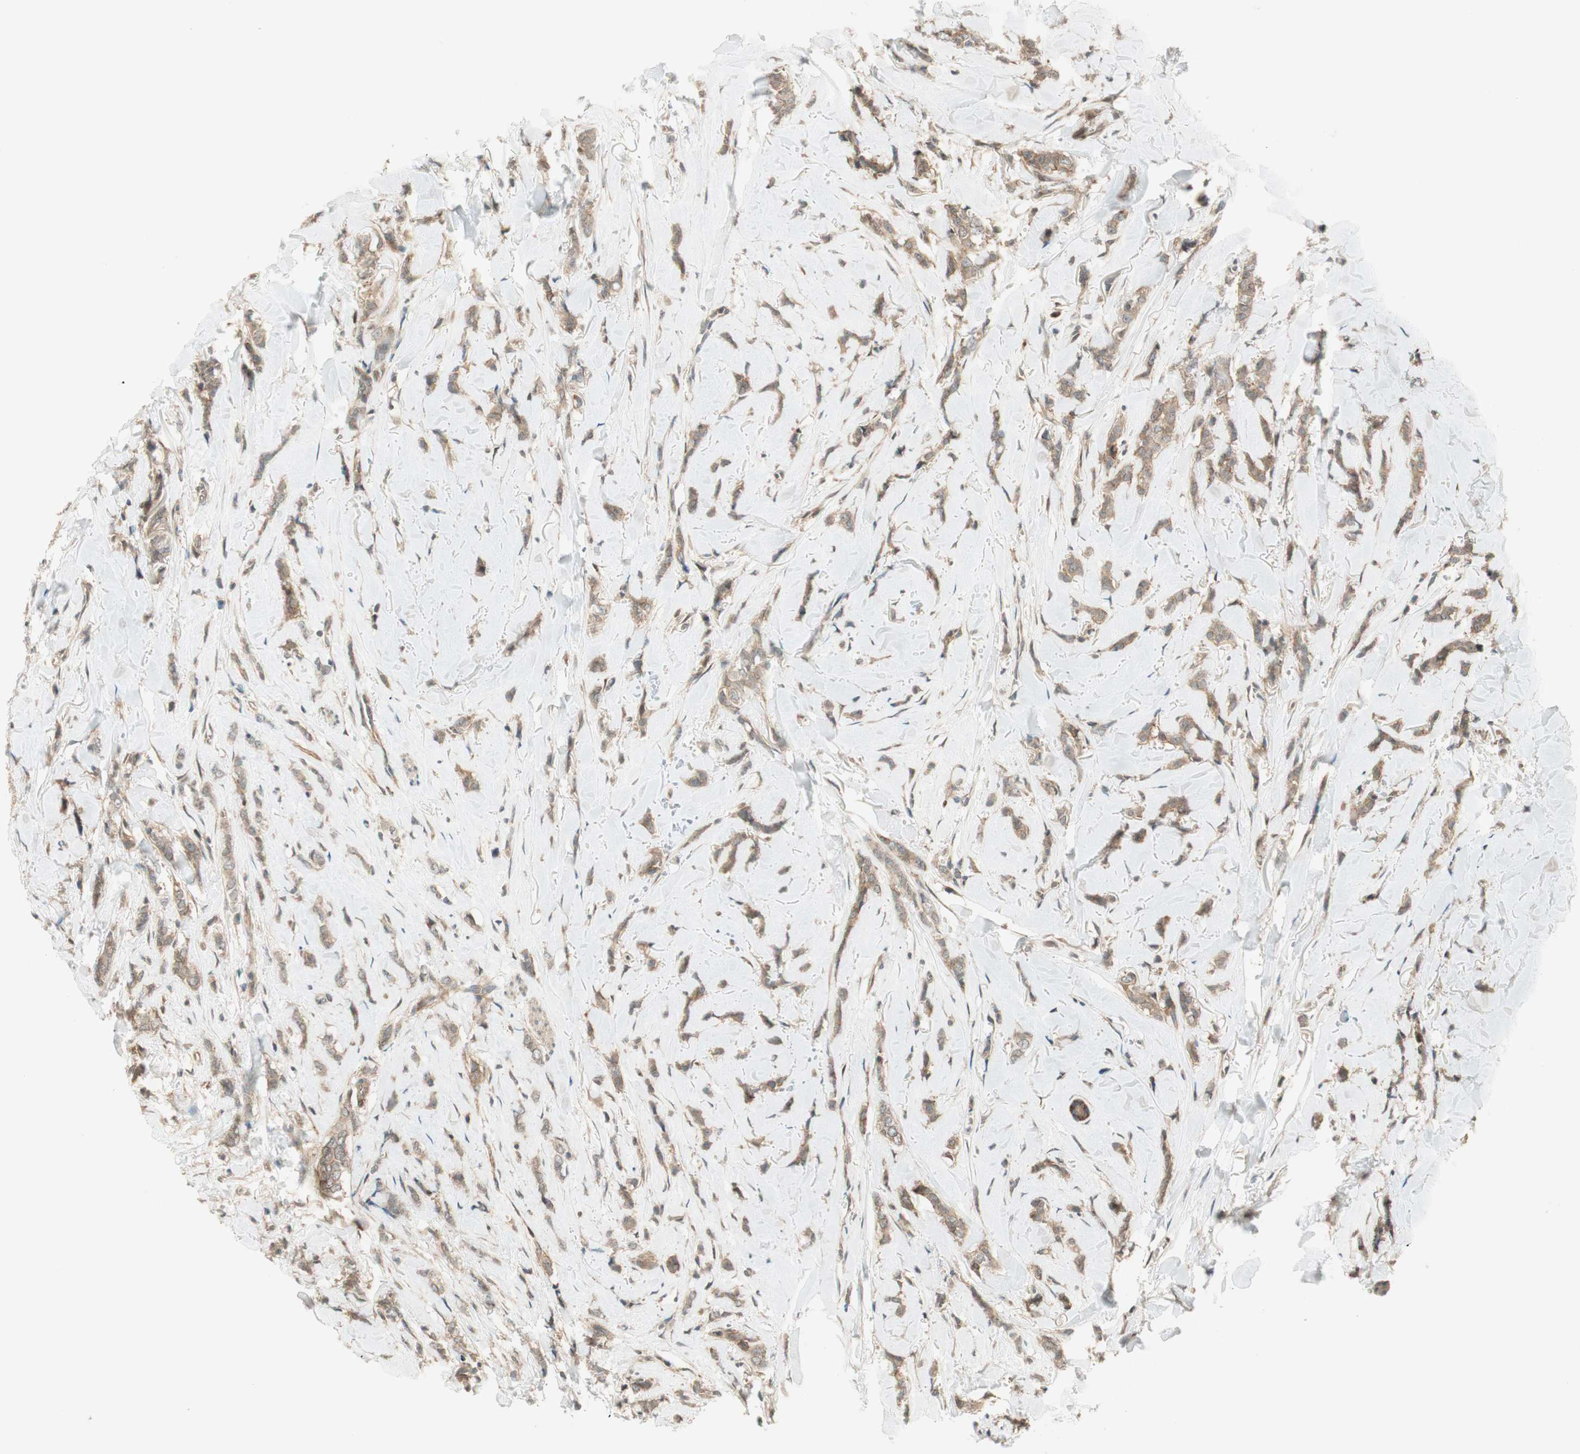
{"staining": {"intensity": "moderate", "quantity": ">75%", "location": "cytoplasmic/membranous"}, "tissue": "breast cancer", "cell_type": "Tumor cells", "image_type": "cancer", "snomed": [{"axis": "morphology", "description": "Lobular carcinoma"}, {"axis": "topography", "description": "Skin"}, {"axis": "topography", "description": "Breast"}], "caption": "The immunohistochemical stain highlights moderate cytoplasmic/membranous positivity in tumor cells of breast lobular carcinoma tissue. (brown staining indicates protein expression, while blue staining denotes nuclei).", "gene": "PSMD8", "patient": {"sex": "female", "age": 46}}